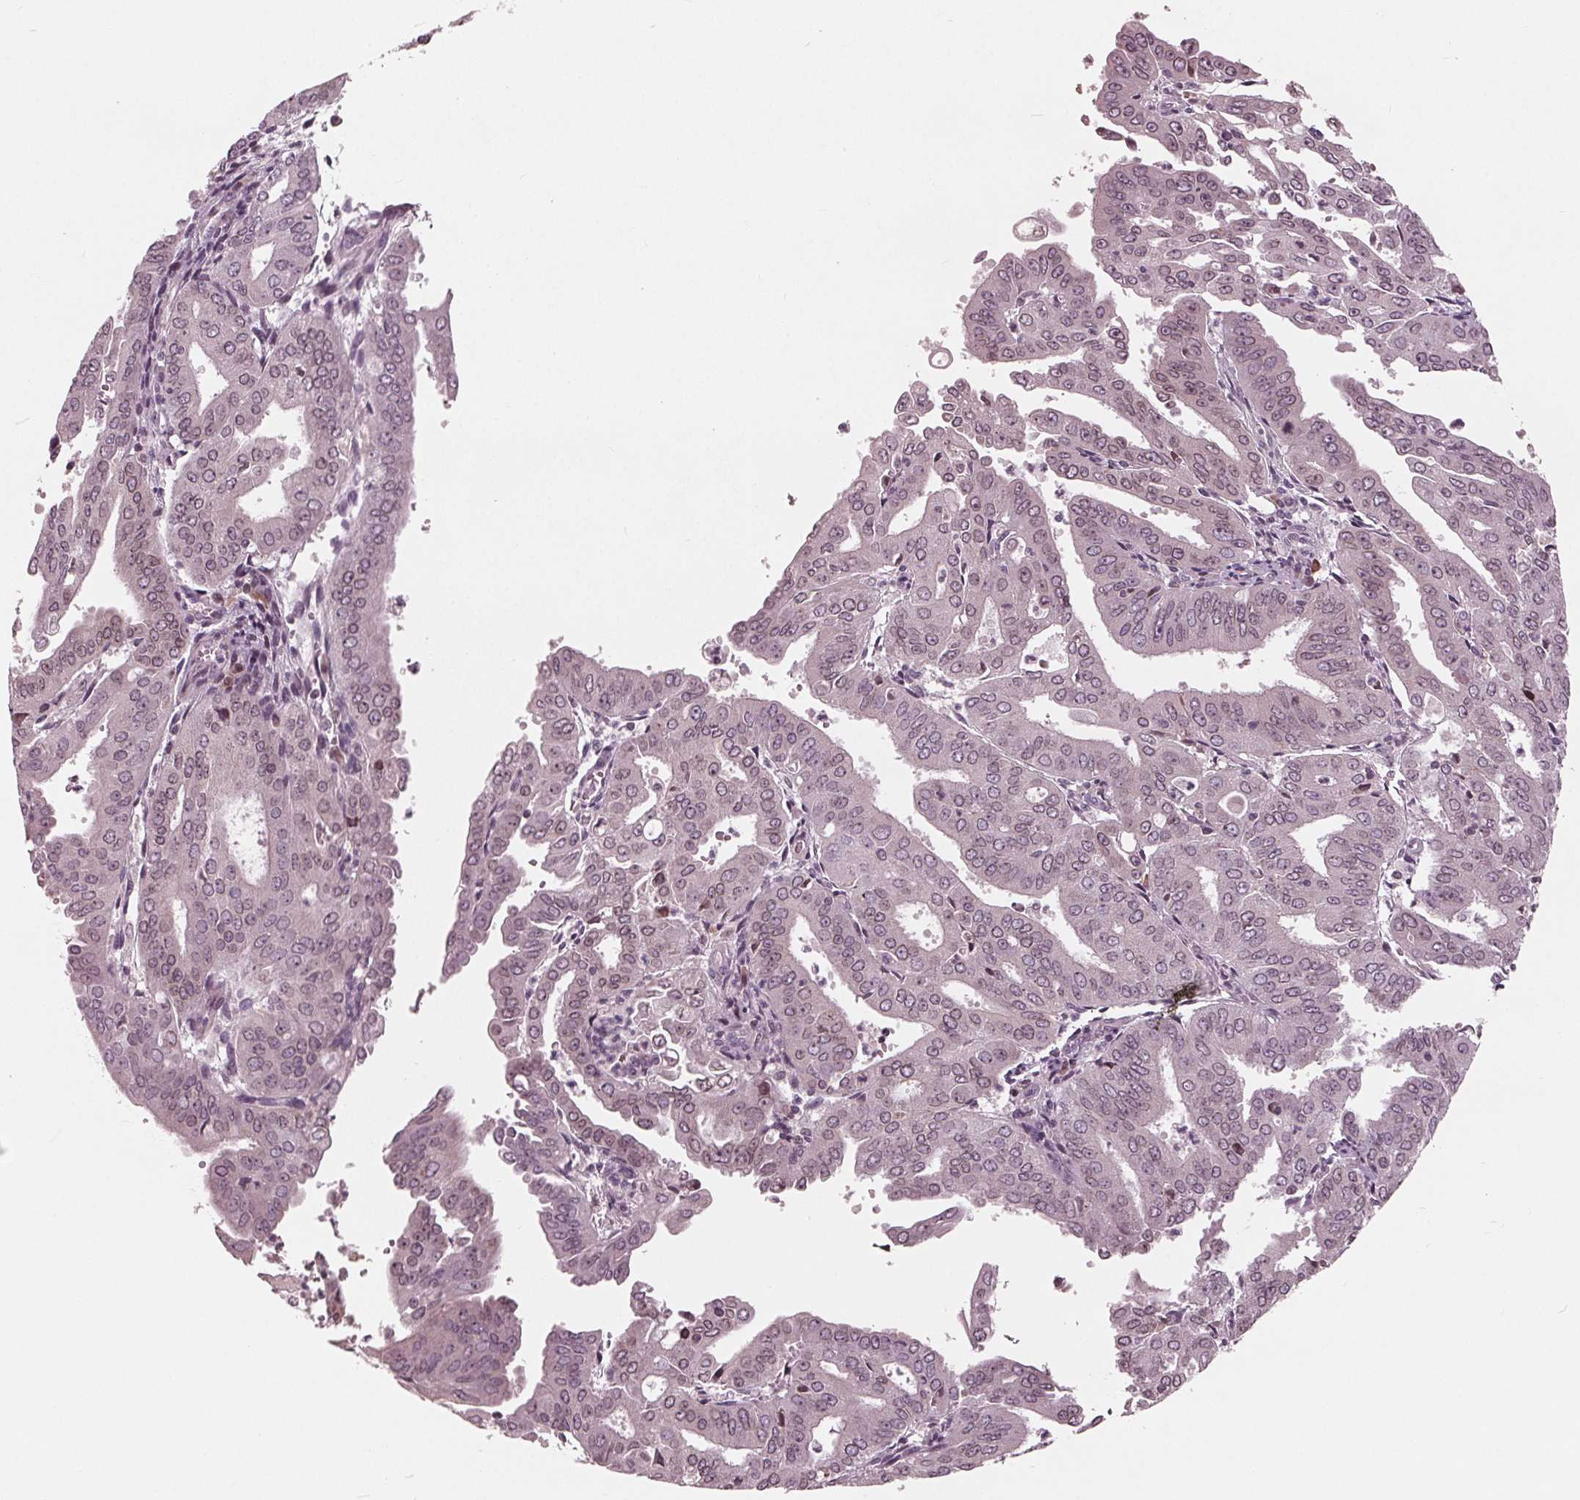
{"staining": {"intensity": "weak", "quantity": "<25%", "location": "cytoplasmic/membranous,nuclear"}, "tissue": "cervical cancer", "cell_type": "Tumor cells", "image_type": "cancer", "snomed": [{"axis": "morphology", "description": "Adenocarcinoma, NOS"}, {"axis": "topography", "description": "Cervix"}], "caption": "There is no significant staining in tumor cells of cervical cancer (adenocarcinoma).", "gene": "NUP210", "patient": {"sex": "female", "age": 56}}